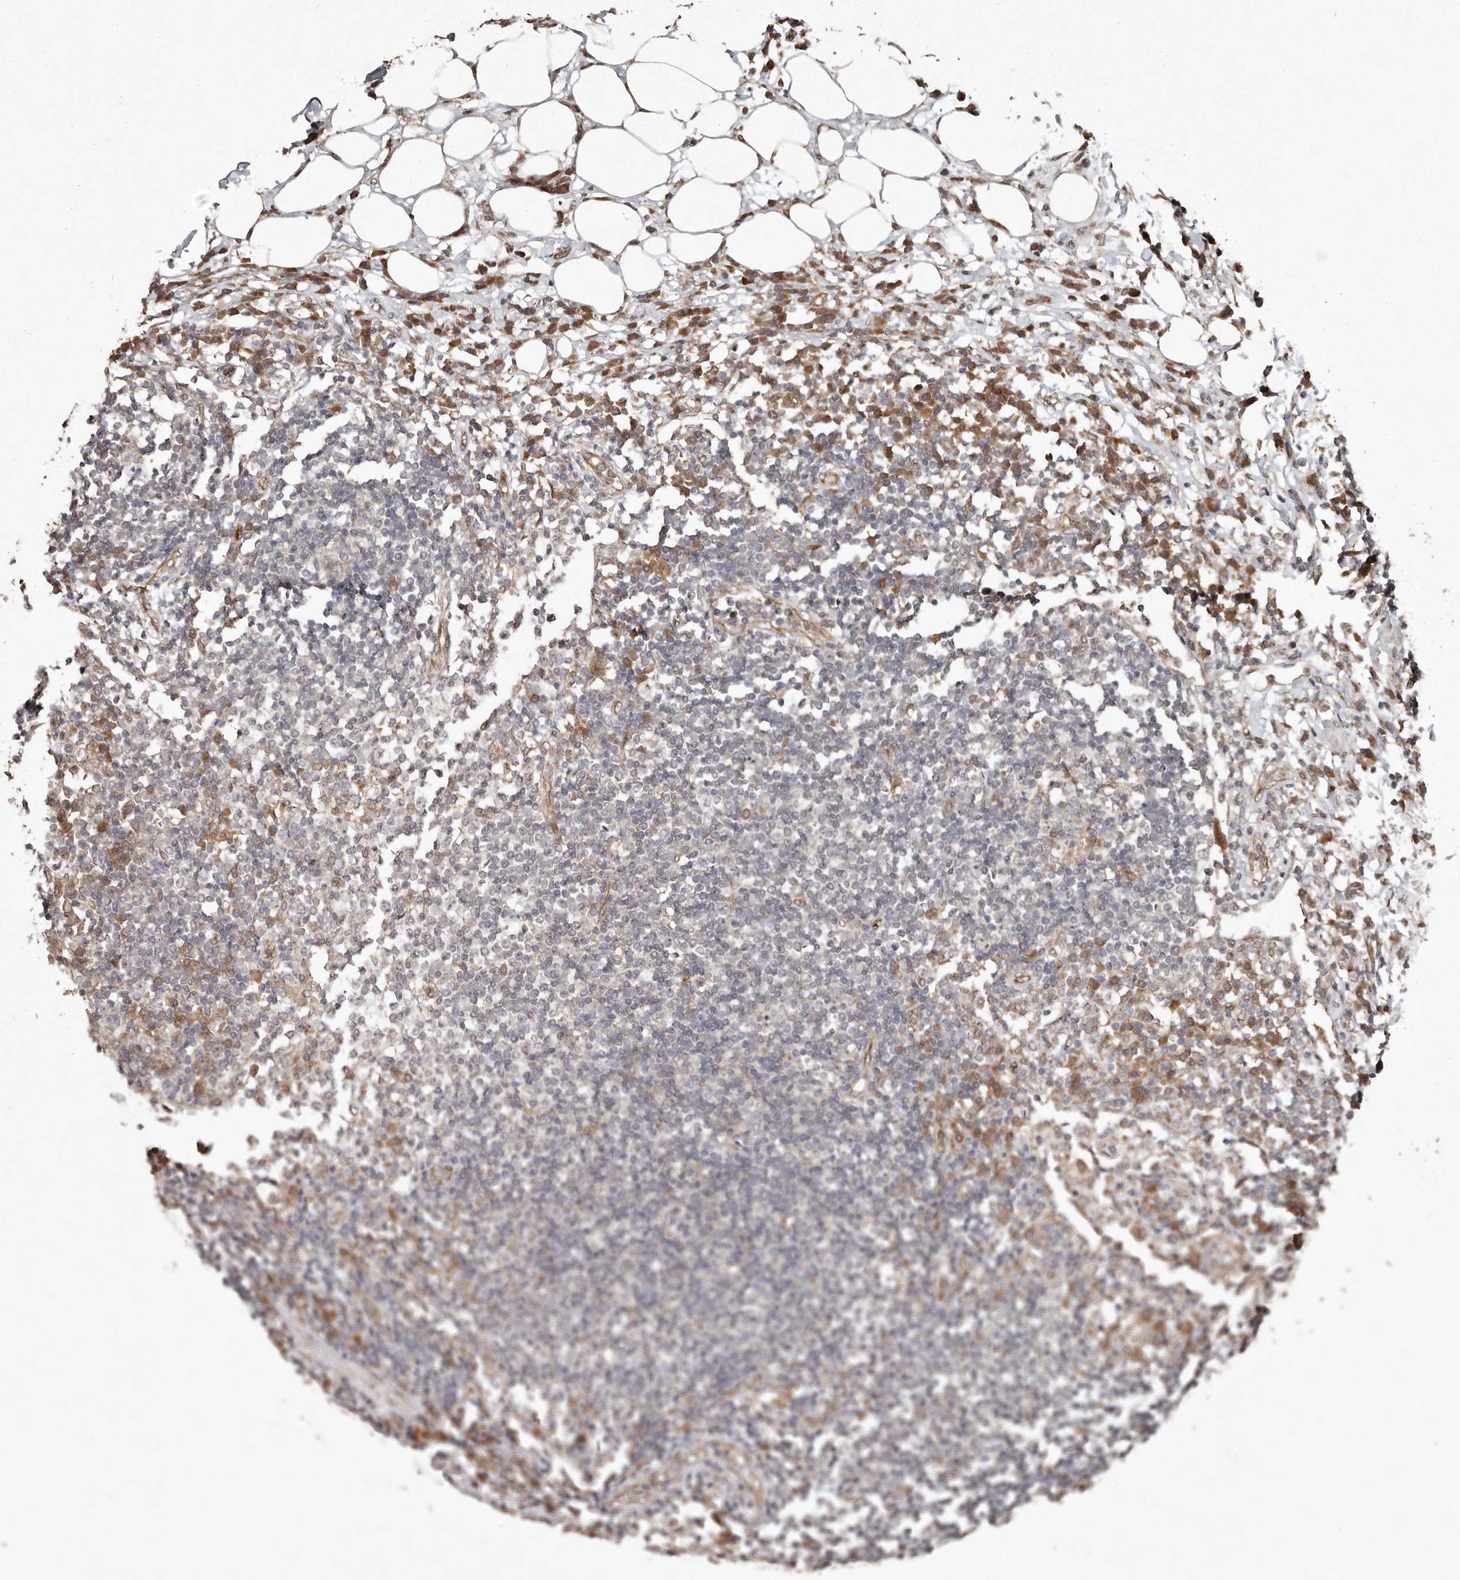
{"staining": {"intensity": "moderate", "quantity": "<25%", "location": "cytoplasmic/membranous"}, "tissue": "lymph node", "cell_type": "Non-germinal center cells", "image_type": "normal", "snomed": [{"axis": "morphology", "description": "Normal tissue, NOS"}, {"axis": "topography", "description": "Lymph node"}], "caption": "Non-germinal center cells demonstrate low levels of moderate cytoplasmic/membranous expression in about <25% of cells in unremarkable lymph node.", "gene": "DIP2C", "patient": {"sex": "female", "age": 53}}